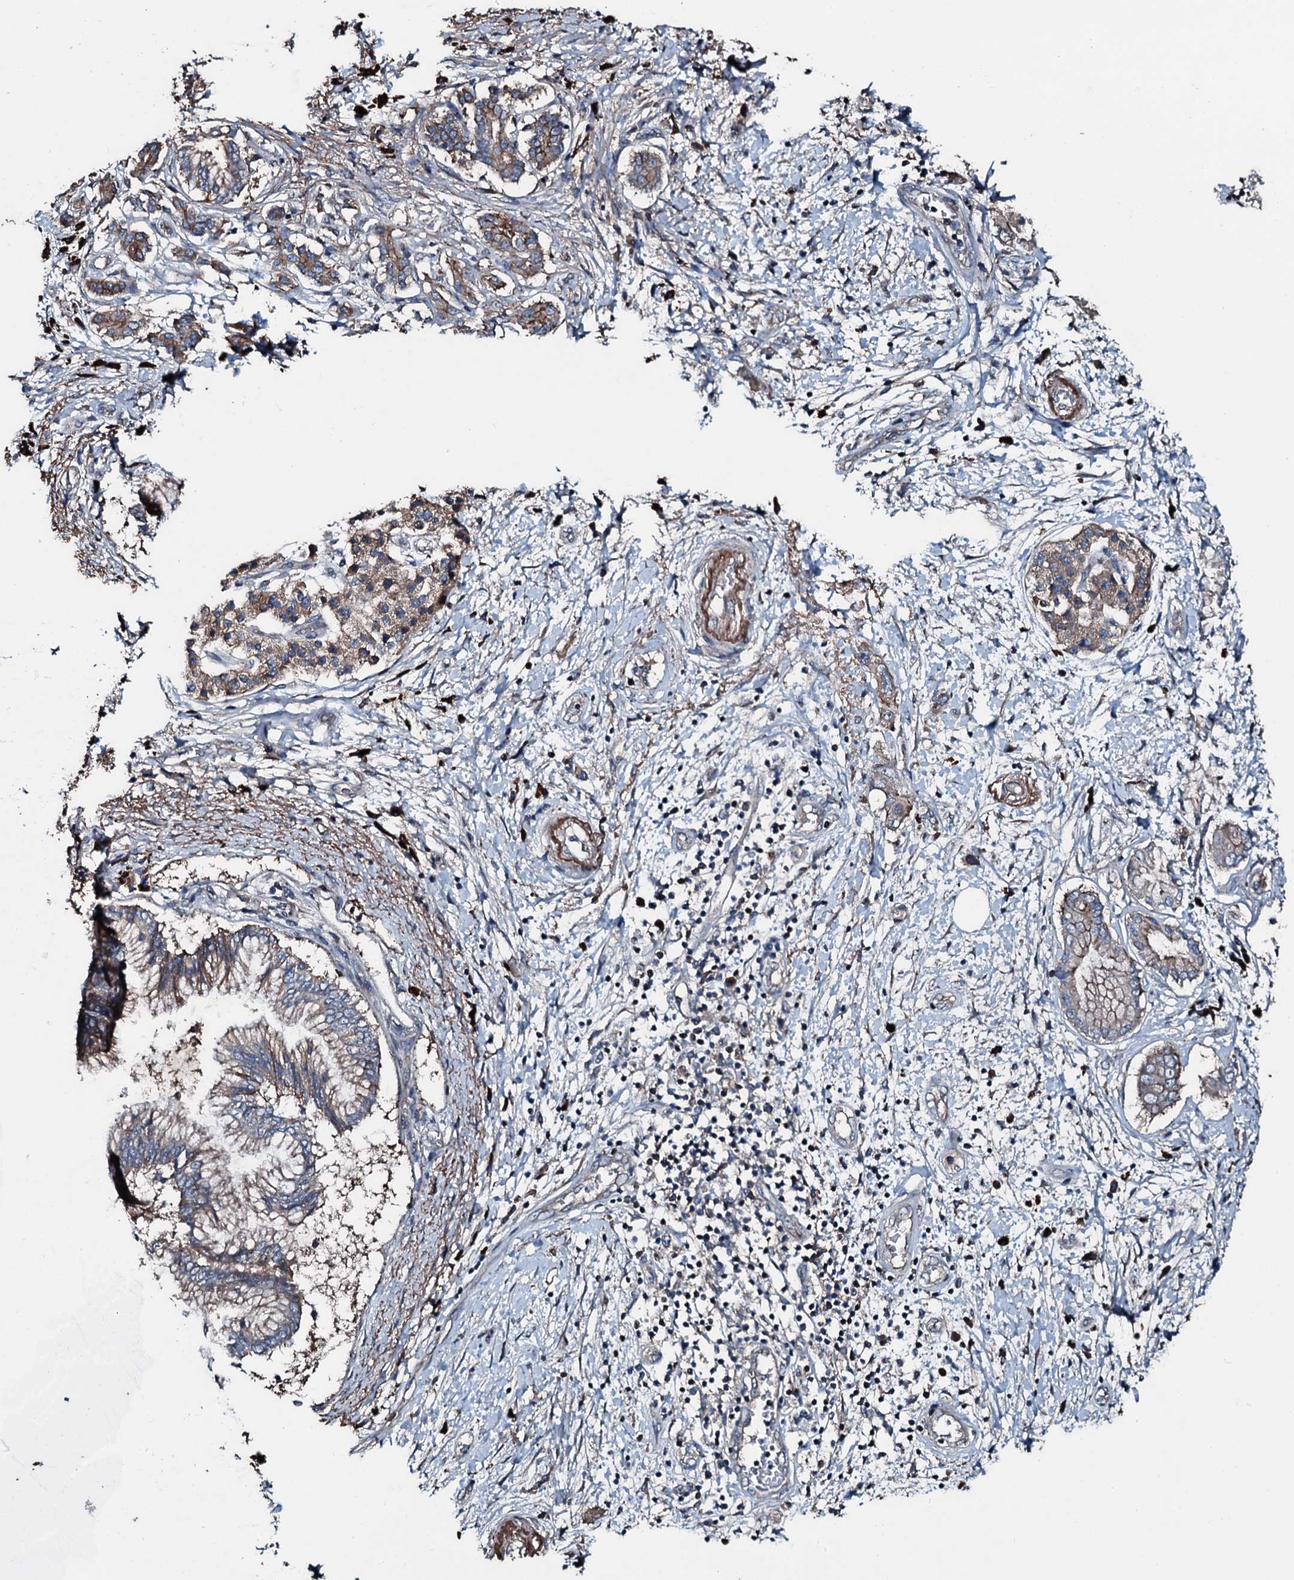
{"staining": {"intensity": "weak", "quantity": ">75%", "location": "cytoplasmic/membranous"}, "tissue": "pancreatic cancer", "cell_type": "Tumor cells", "image_type": "cancer", "snomed": [{"axis": "morphology", "description": "Adenocarcinoma, NOS"}, {"axis": "topography", "description": "Pancreas"}], "caption": "Protein analysis of pancreatic adenocarcinoma tissue exhibits weak cytoplasmic/membranous staining in about >75% of tumor cells. (IHC, brightfield microscopy, high magnification).", "gene": "AARS1", "patient": {"sex": "female", "age": 73}}